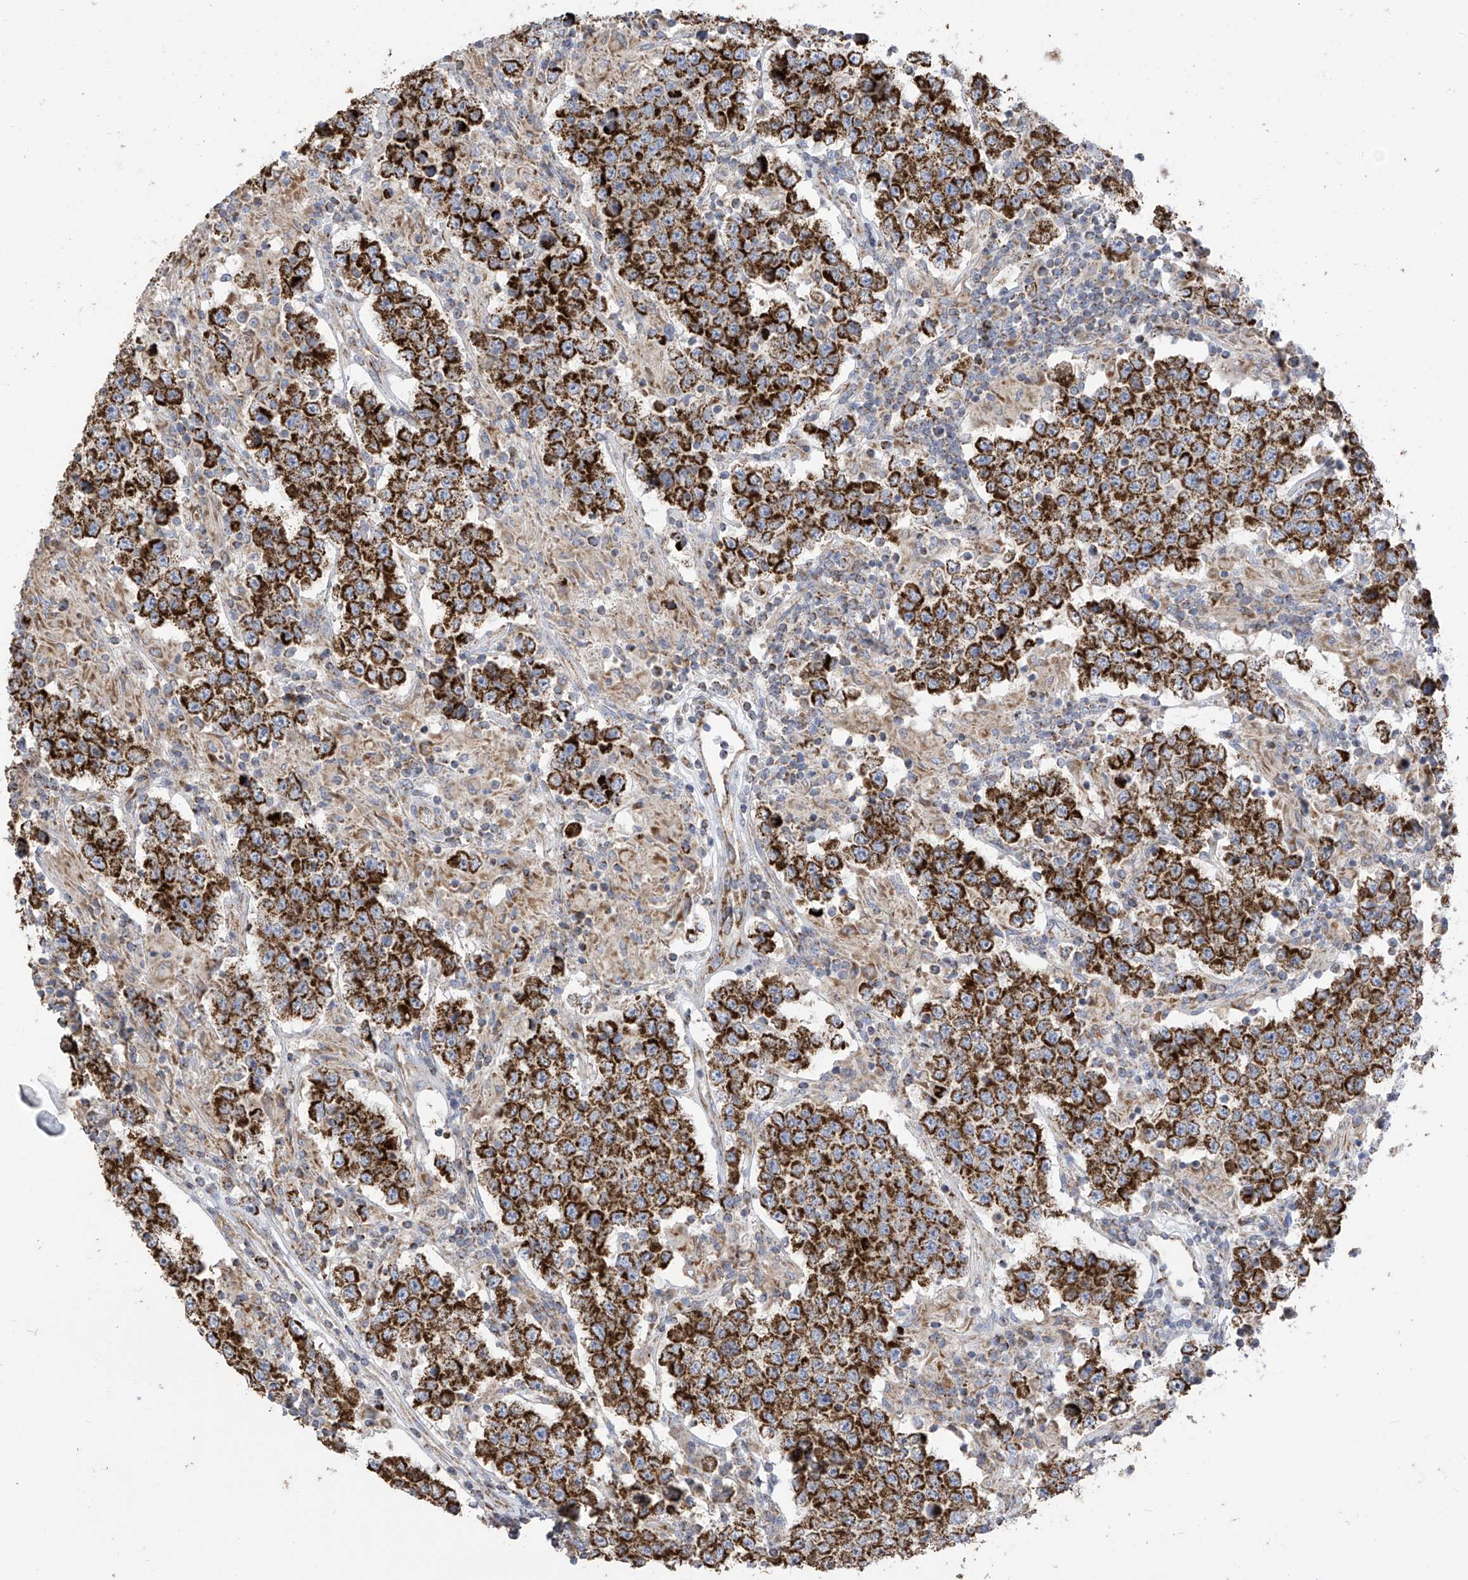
{"staining": {"intensity": "strong", "quantity": ">75%", "location": "cytoplasmic/membranous"}, "tissue": "testis cancer", "cell_type": "Tumor cells", "image_type": "cancer", "snomed": [{"axis": "morphology", "description": "Normal tissue, NOS"}, {"axis": "morphology", "description": "Urothelial carcinoma, High grade"}, {"axis": "morphology", "description": "Seminoma, NOS"}, {"axis": "morphology", "description": "Carcinoma, Embryonal, NOS"}, {"axis": "topography", "description": "Urinary bladder"}, {"axis": "topography", "description": "Testis"}], "caption": "Immunohistochemical staining of testis seminoma demonstrates high levels of strong cytoplasmic/membranous protein staining in approximately >75% of tumor cells.", "gene": "PNPT1", "patient": {"sex": "male", "age": 41}}